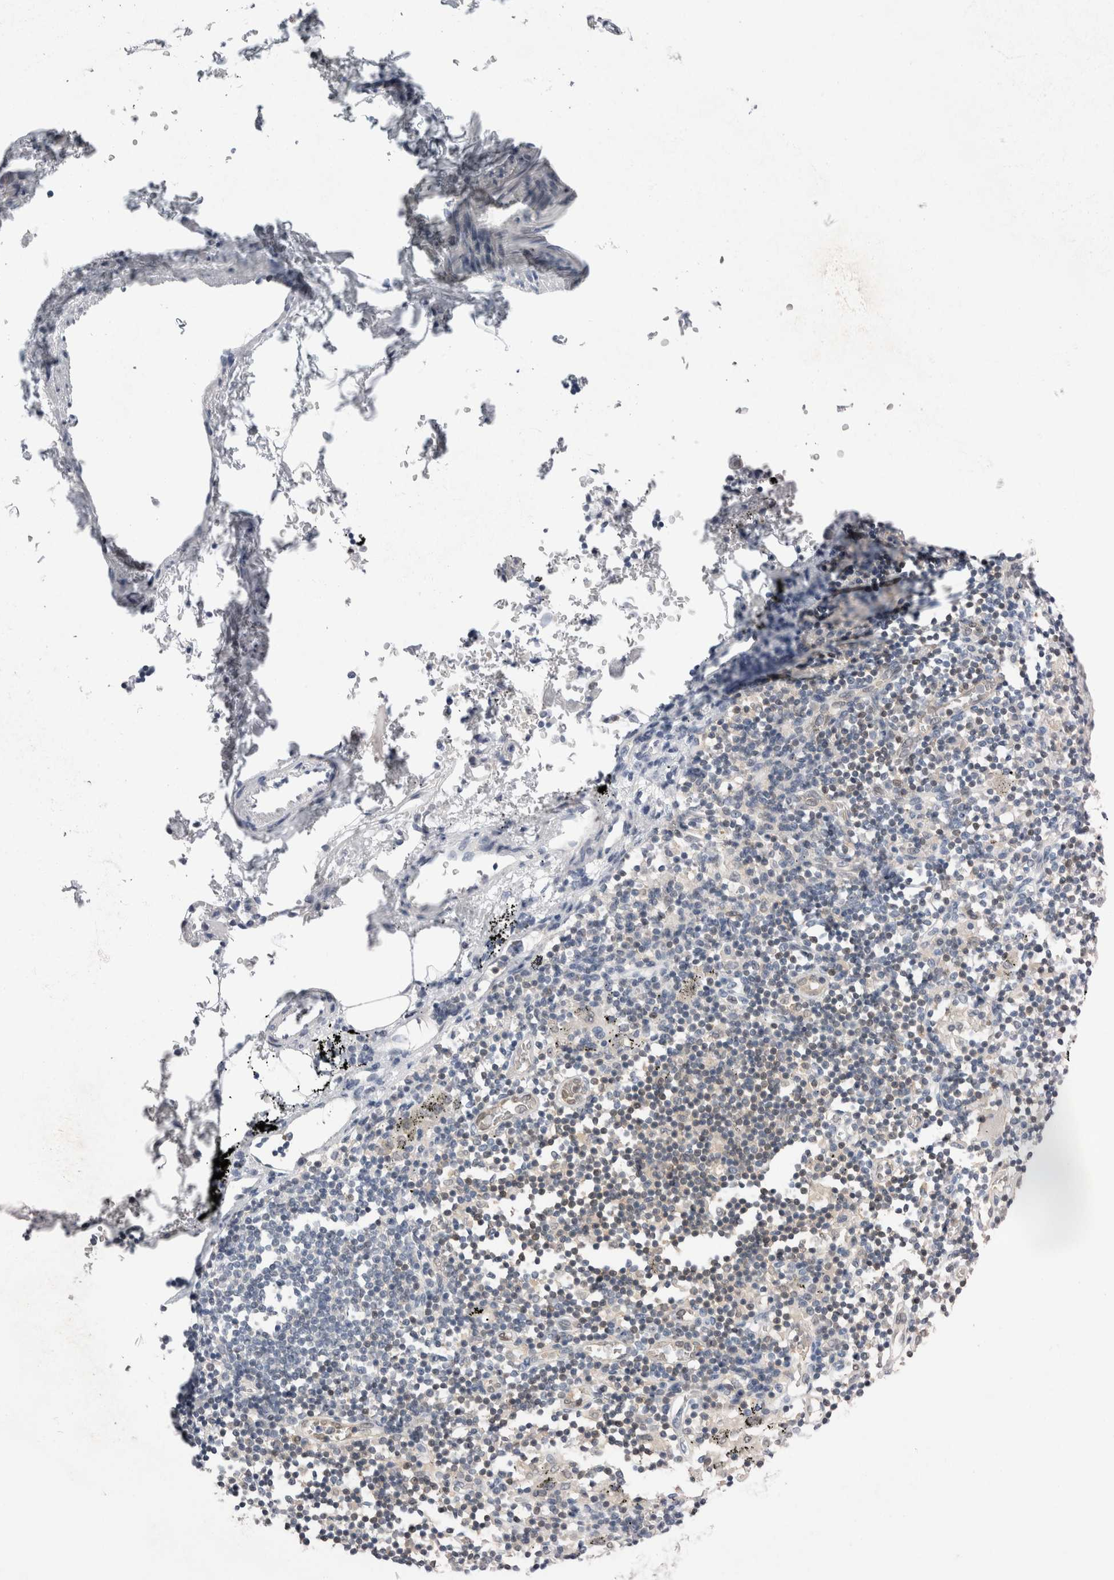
{"staining": {"intensity": "negative", "quantity": "none", "location": "none"}, "tissue": "adipose tissue", "cell_type": "Adipocytes", "image_type": "normal", "snomed": [{"axis": "morphology", "description": "Normal tissue, NOS"}, {"axis": "topography", "description": "Cartilage tissue"}, {"axis": "topography", "description": "Lung"}], "caption": "High power microscopy histopathology image of an immunohistochemistry image of benign adipose tissue, revealing no significant positivity in adipocytes. The staining was performed using DAB to visualize the protein expression in brown, while the nuclei were stained in blue with hematoxylin (Magnification: 20x).", "gene": "CASP6", "patient": {"sex": "female", "age": 77}}